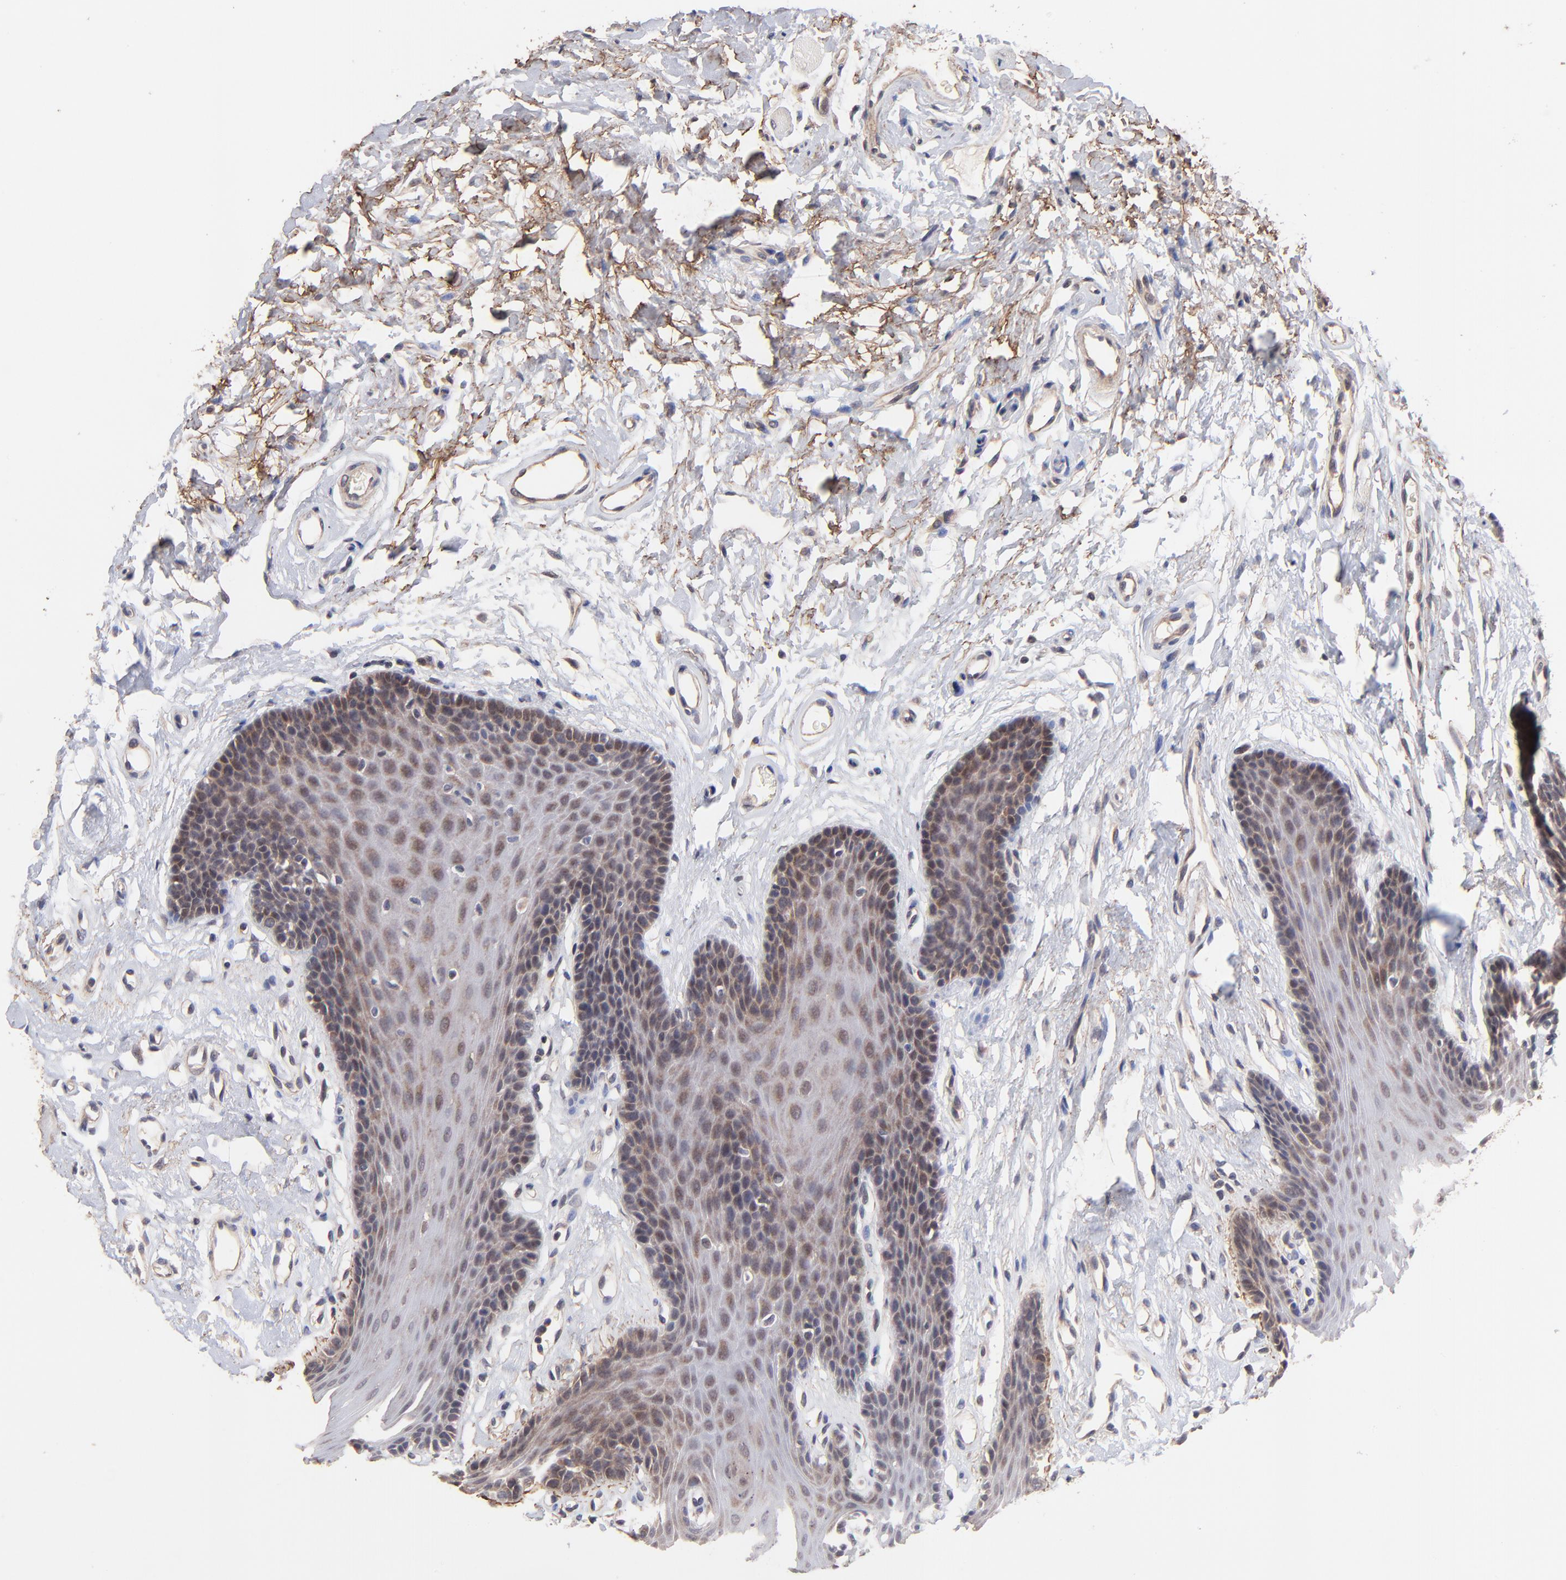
{"staining": {"intensity": "weak", "quantity": "25%-75%", "location": "cytoplasmic/membranous"}, "tissue": "oral mucosa", "cell_type": "Squamous epithelial cells", "image_type": "normal", "snomed": [{"axis": "morphology", "description": "Normal tissue, NOS"}, {"axis": "topography", "description": "Oral tissue"}], "caption": "Protein expression analysis of benign human oral mucosa reveals weak cytoplasmic/membranous positivity in approximately 25%-75% of squamous epithelial cells. (Brightfield microscopy of DAB IHC at high magnification).", "gene": "BAIAP2L2", "patient": {"sex": "male", "age": 62}}